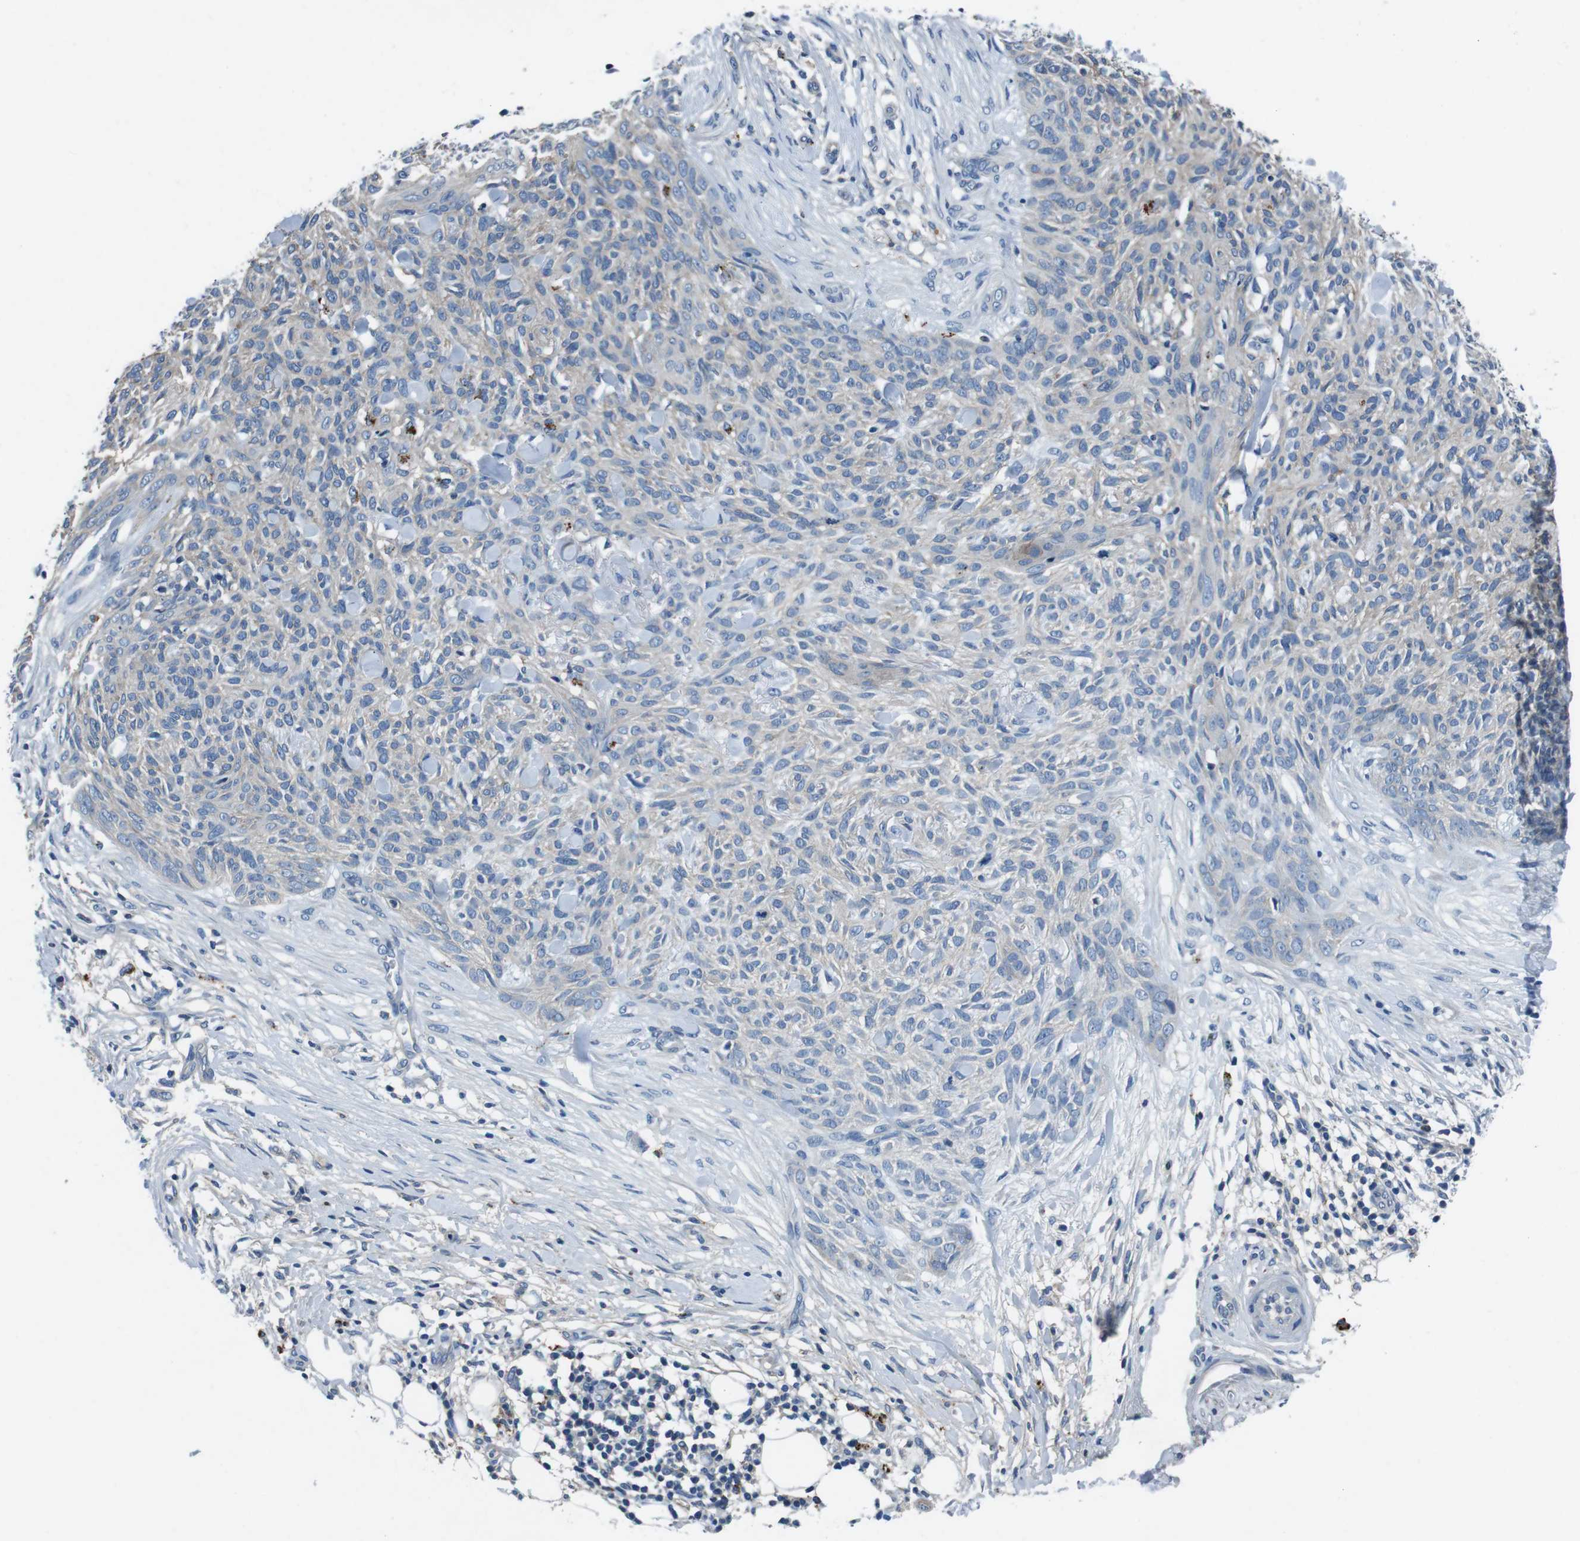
{"staining": {"intensity": "negative", "quantity": "none", "location": "none"}, "tissue": "skin cancer", "cell_type": "Tumor cells", "image_type": "cancer", "snomed": [{"axis": "morphology", "description": "Basal cell carcinoma"}, {"axis": "topography", "description": "Skin"}], "caption": "This is an immunohistochemistry (IHC) micrograph of skin basal cell carcinoma. There is no expression in tumor cells.", "gene": "TULP3", "patient": {"sex": "female", "age": 84}}